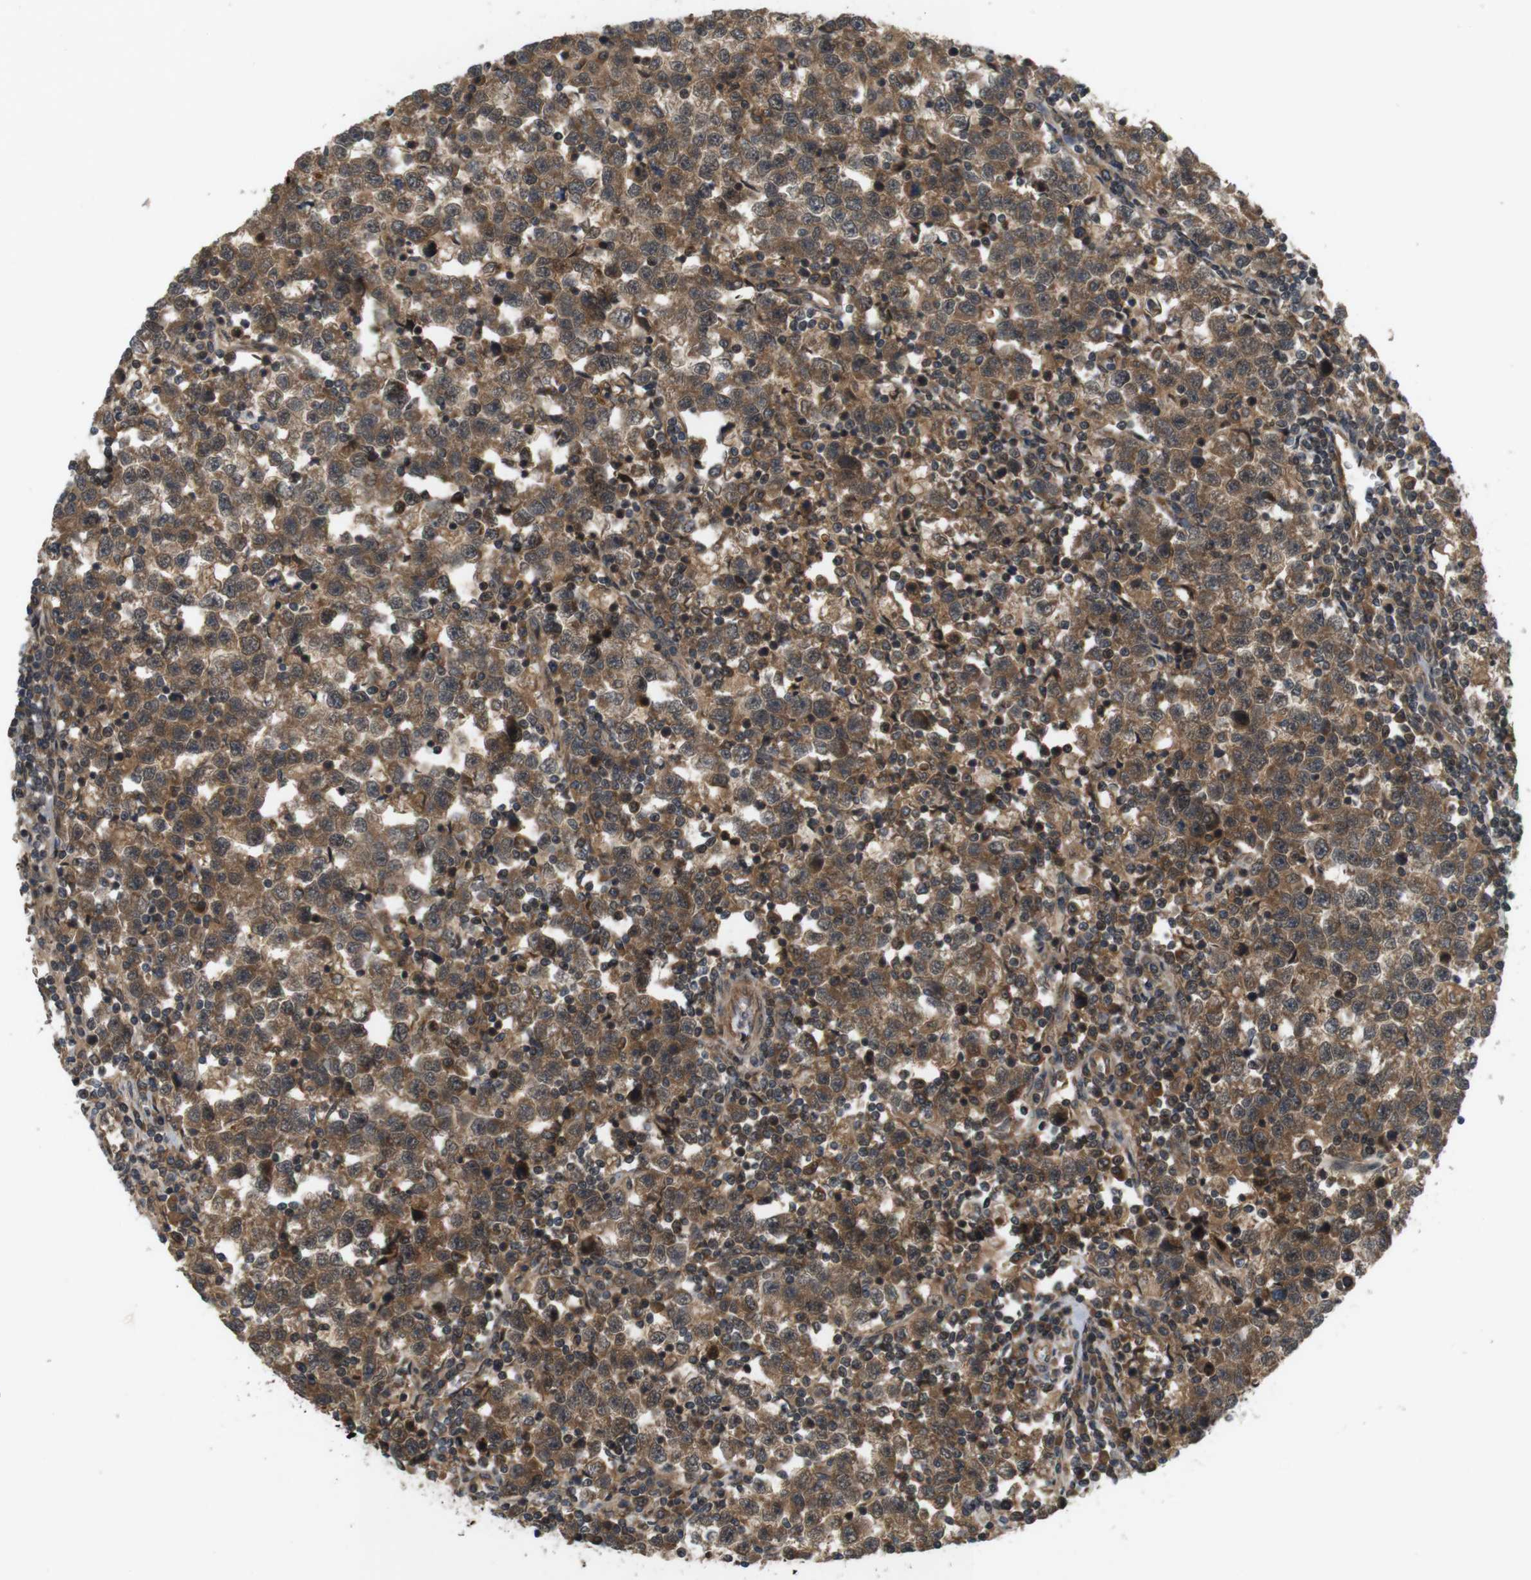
{"staining": {"intensity": "moderate", "quantity": ">75%", "location": "cytoplasmic/membranous"}, "tissue": "testis cancer", "cell_type": "Tumor cells", "image_type": "cancer", "snomed": [{"axis": "morphology", "description": "Seminoma, NOS"}, {"axis": "topography", "description": "Testis"}], "caption": "DAB immunohistochemical staining of human testis cancer displays moderate cytoplasmic/membranous protein staining in about >75% of tumor cells.", "gene": "NFKBIE", "patient": {"sex": "male", "age": 43}}